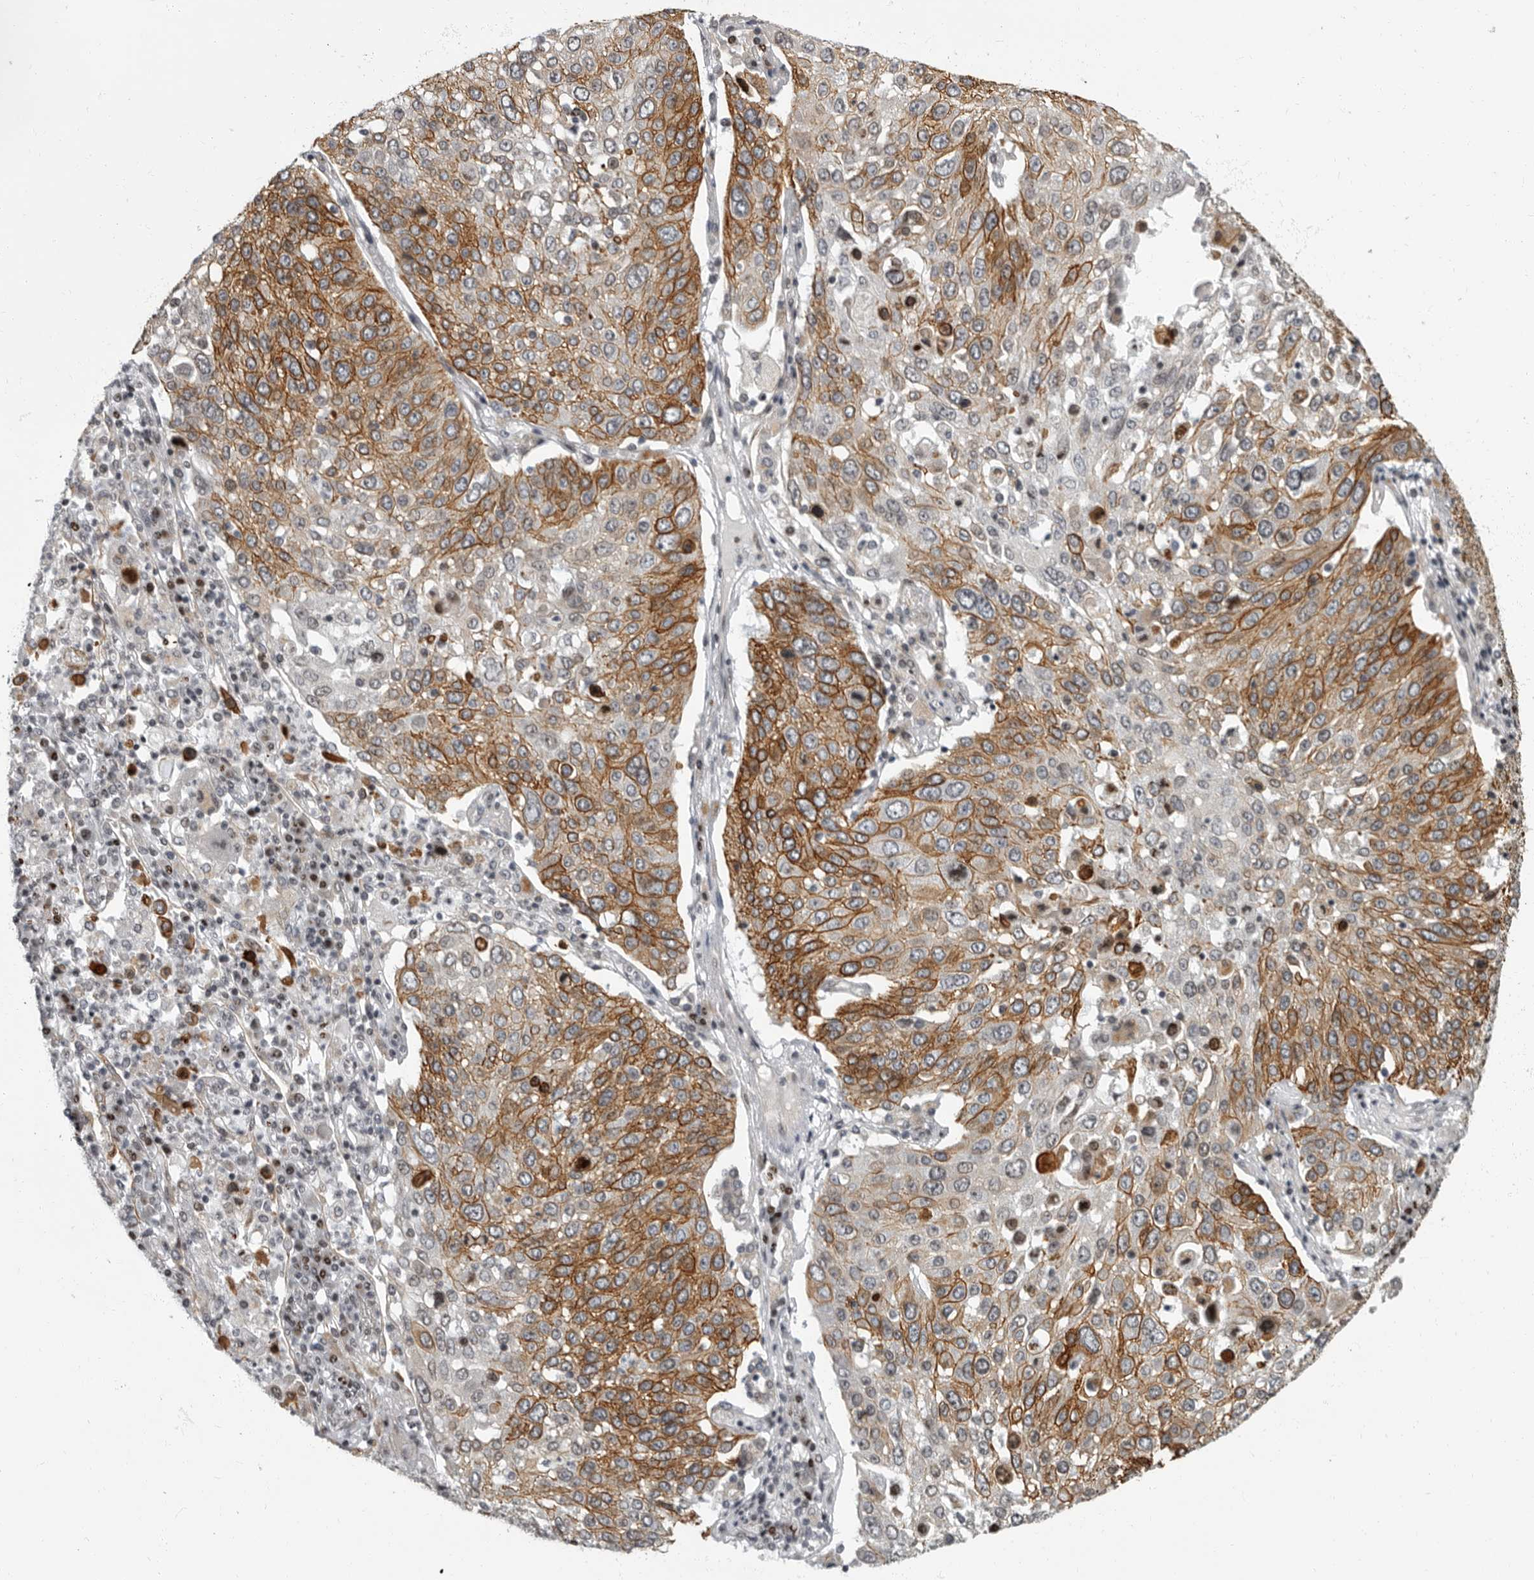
{"staining": {"intensity": "moderate", "quantity": ">75%", "location": "cytoplasmic/membranous"}, "tissue": "lung cancer", "cell_type": "Tumor cells", "image_type": "cancer", "snomed": [{"axis": "morphology", "description": "Squamous cell carcinoma, NOS"}, {"axis": "topography", "description": "Lung"}], "caption": "Immunohistochemical staining of lung squamous cell carcinoma reveals medium levels of moderate cytoplasmic/membranous expression in about >75% of tumor cells.", "gene": "EVI5", "patient": {"sex": "male", "age": 65}}